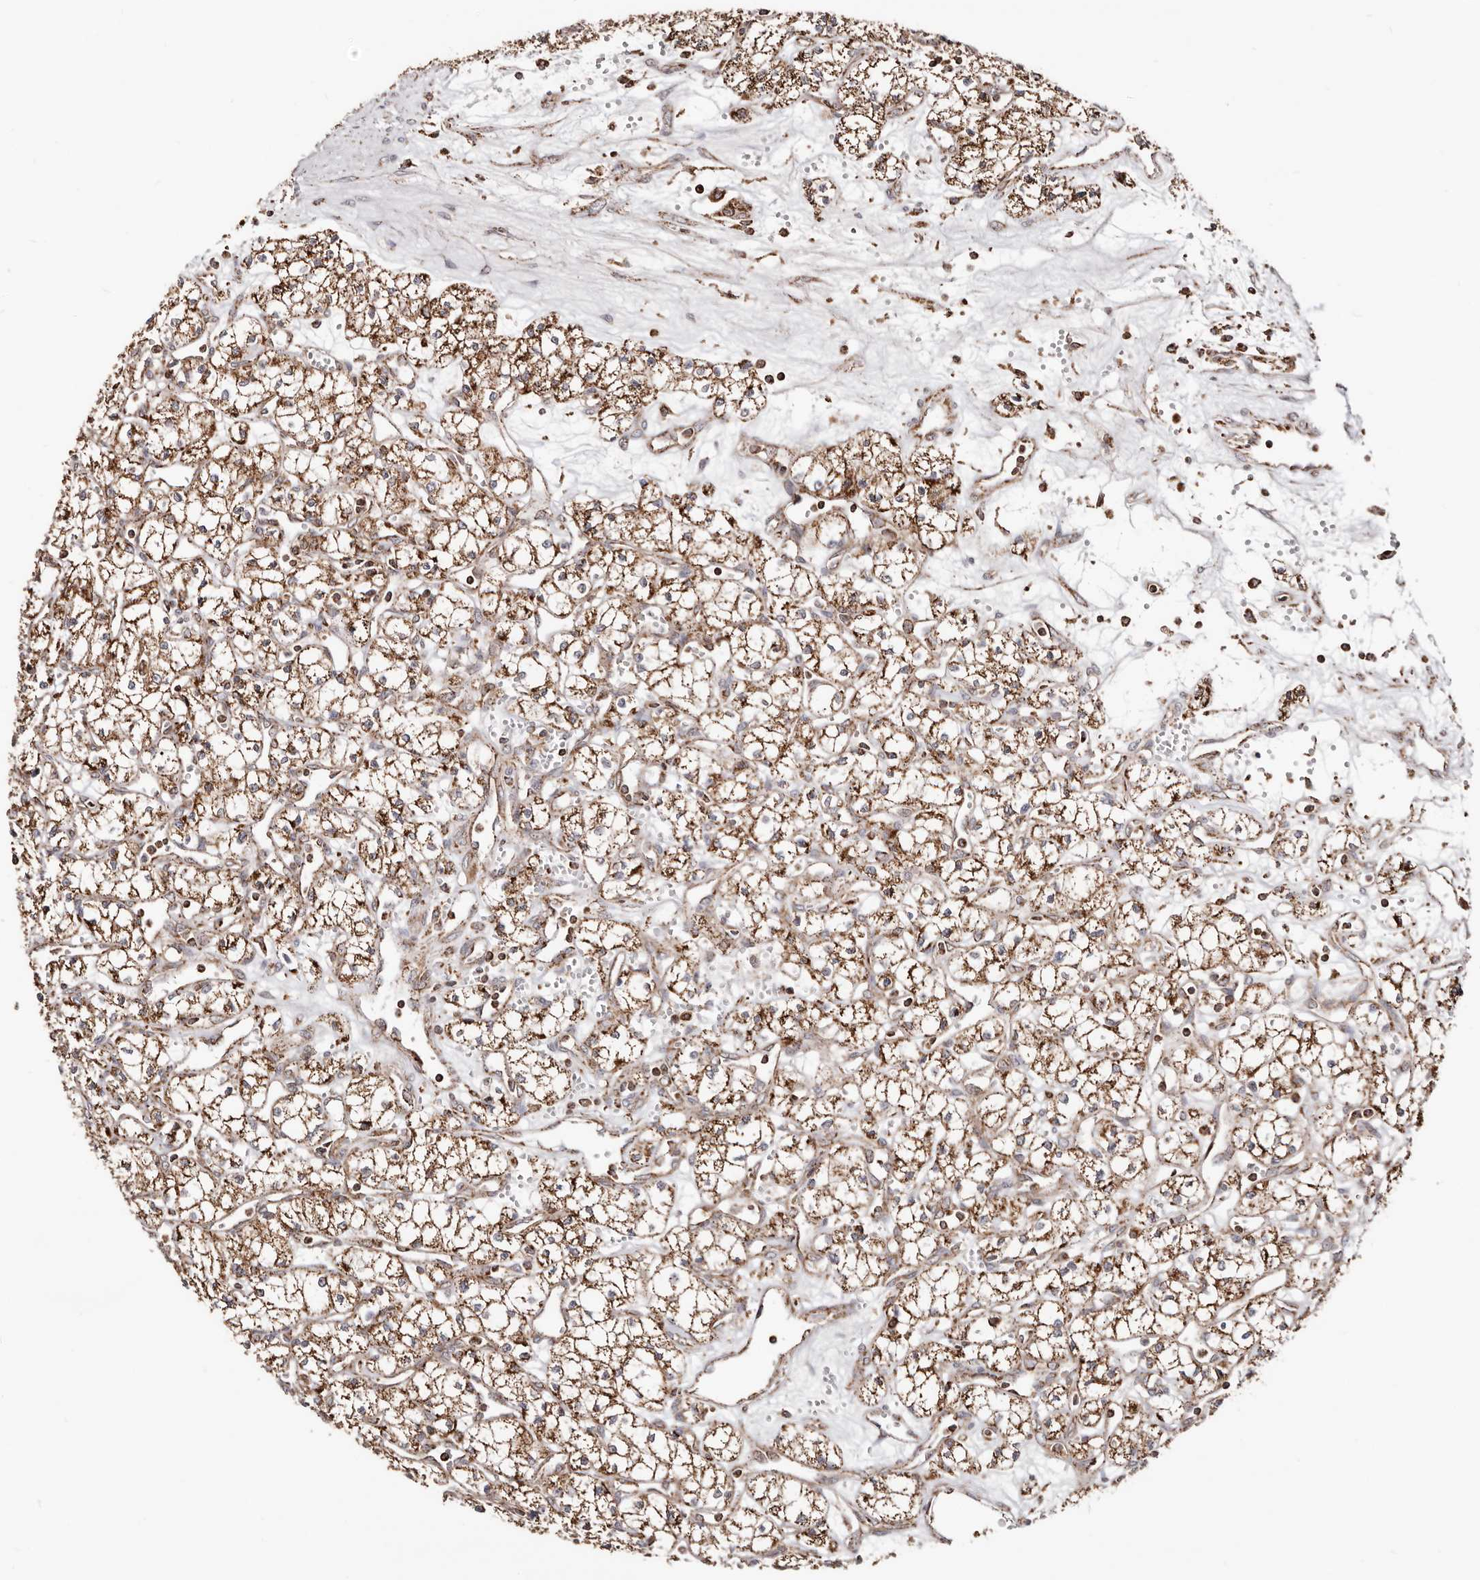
{"staining": {"intensity": "moderate", "quantity": ">75%", "location": "cytoplasmic/membranous"}, "tissue": "renal cancer", "cell_type": "Tumor cells", "image_type": "cancer", "snomed": [{"axis": "morphology", "description": "Adenocarcinoma, NOS"}, {"axis": "topography", "description": "Kidney"}], "caption": "An immunohistochemistry photomicrograph of tumor tissue is shown. Protein staining in brown labels moderate cytoplasmic/membranous positivity in renal cancer within tumor cells. The staining was performed using DAB, with brown indicating positive protein expression. Nuclei are stained blue with hematoxylin.", "gene": "PRKACB", "patient": {"sex": "male", "age": 59}}